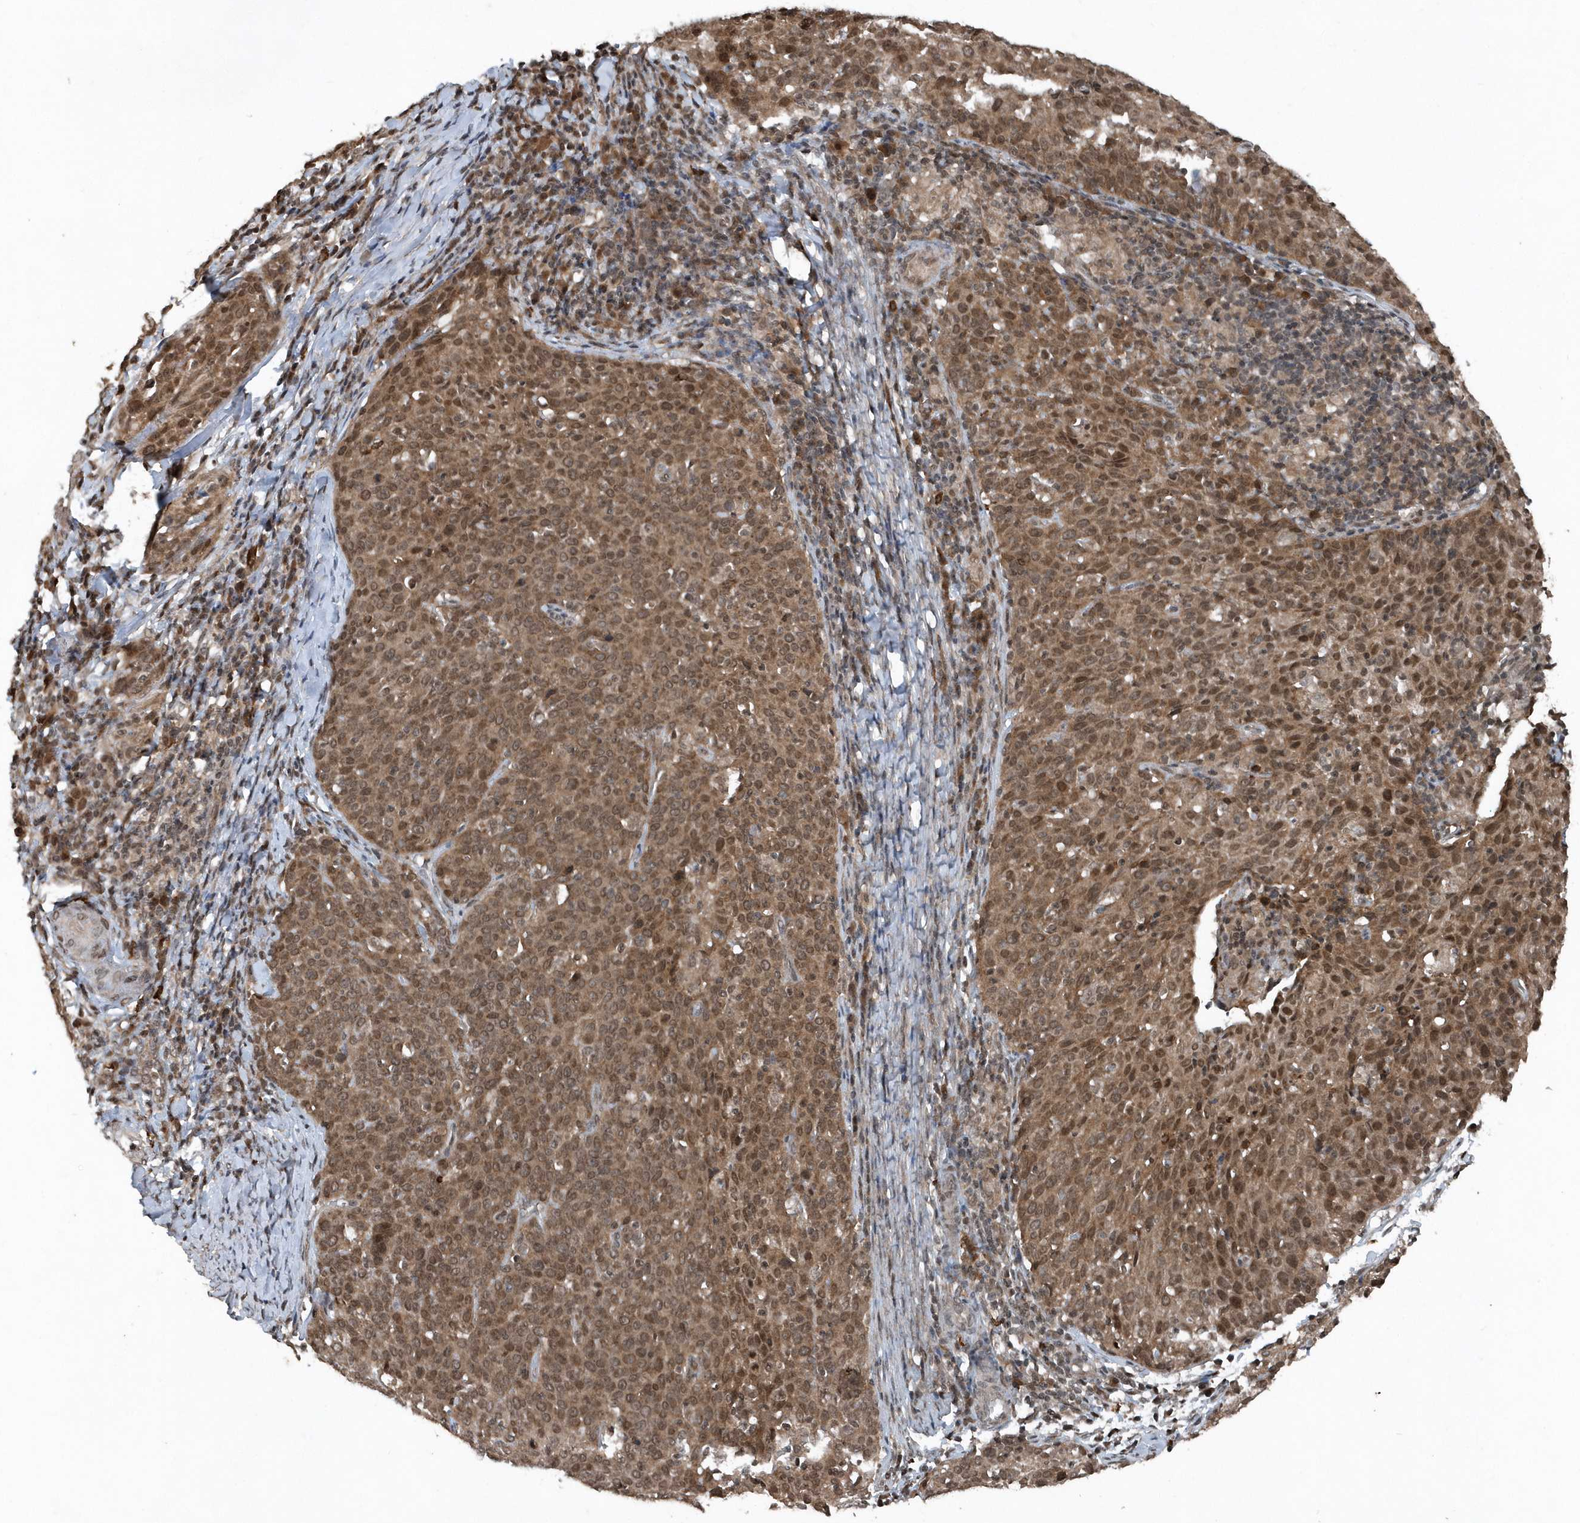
{"staining": {"intensity": "moderate", "quantity": ">75%", "location": "cytoplasmic/membranous,nuclear"}, "tissue": "cervical cancer", "cell_type": "Tumor cells", "image_type": "cancer", "snomed": [{"axis": "morphology", "description": "Squamous cell carcinoma, NOS"}, {"axis": "topography", "description": "Cervix"}], "caption": "A photomicrograph of cervical cancer stained for a protein reveals moderate cytoplasmic/membranous and nuclear brown staining in tumor cells. (DAB IHC with brightfield microscopy, high magnification).", "gene": "EIF2B1", "patient": {"sex": "female", "age": 38}}